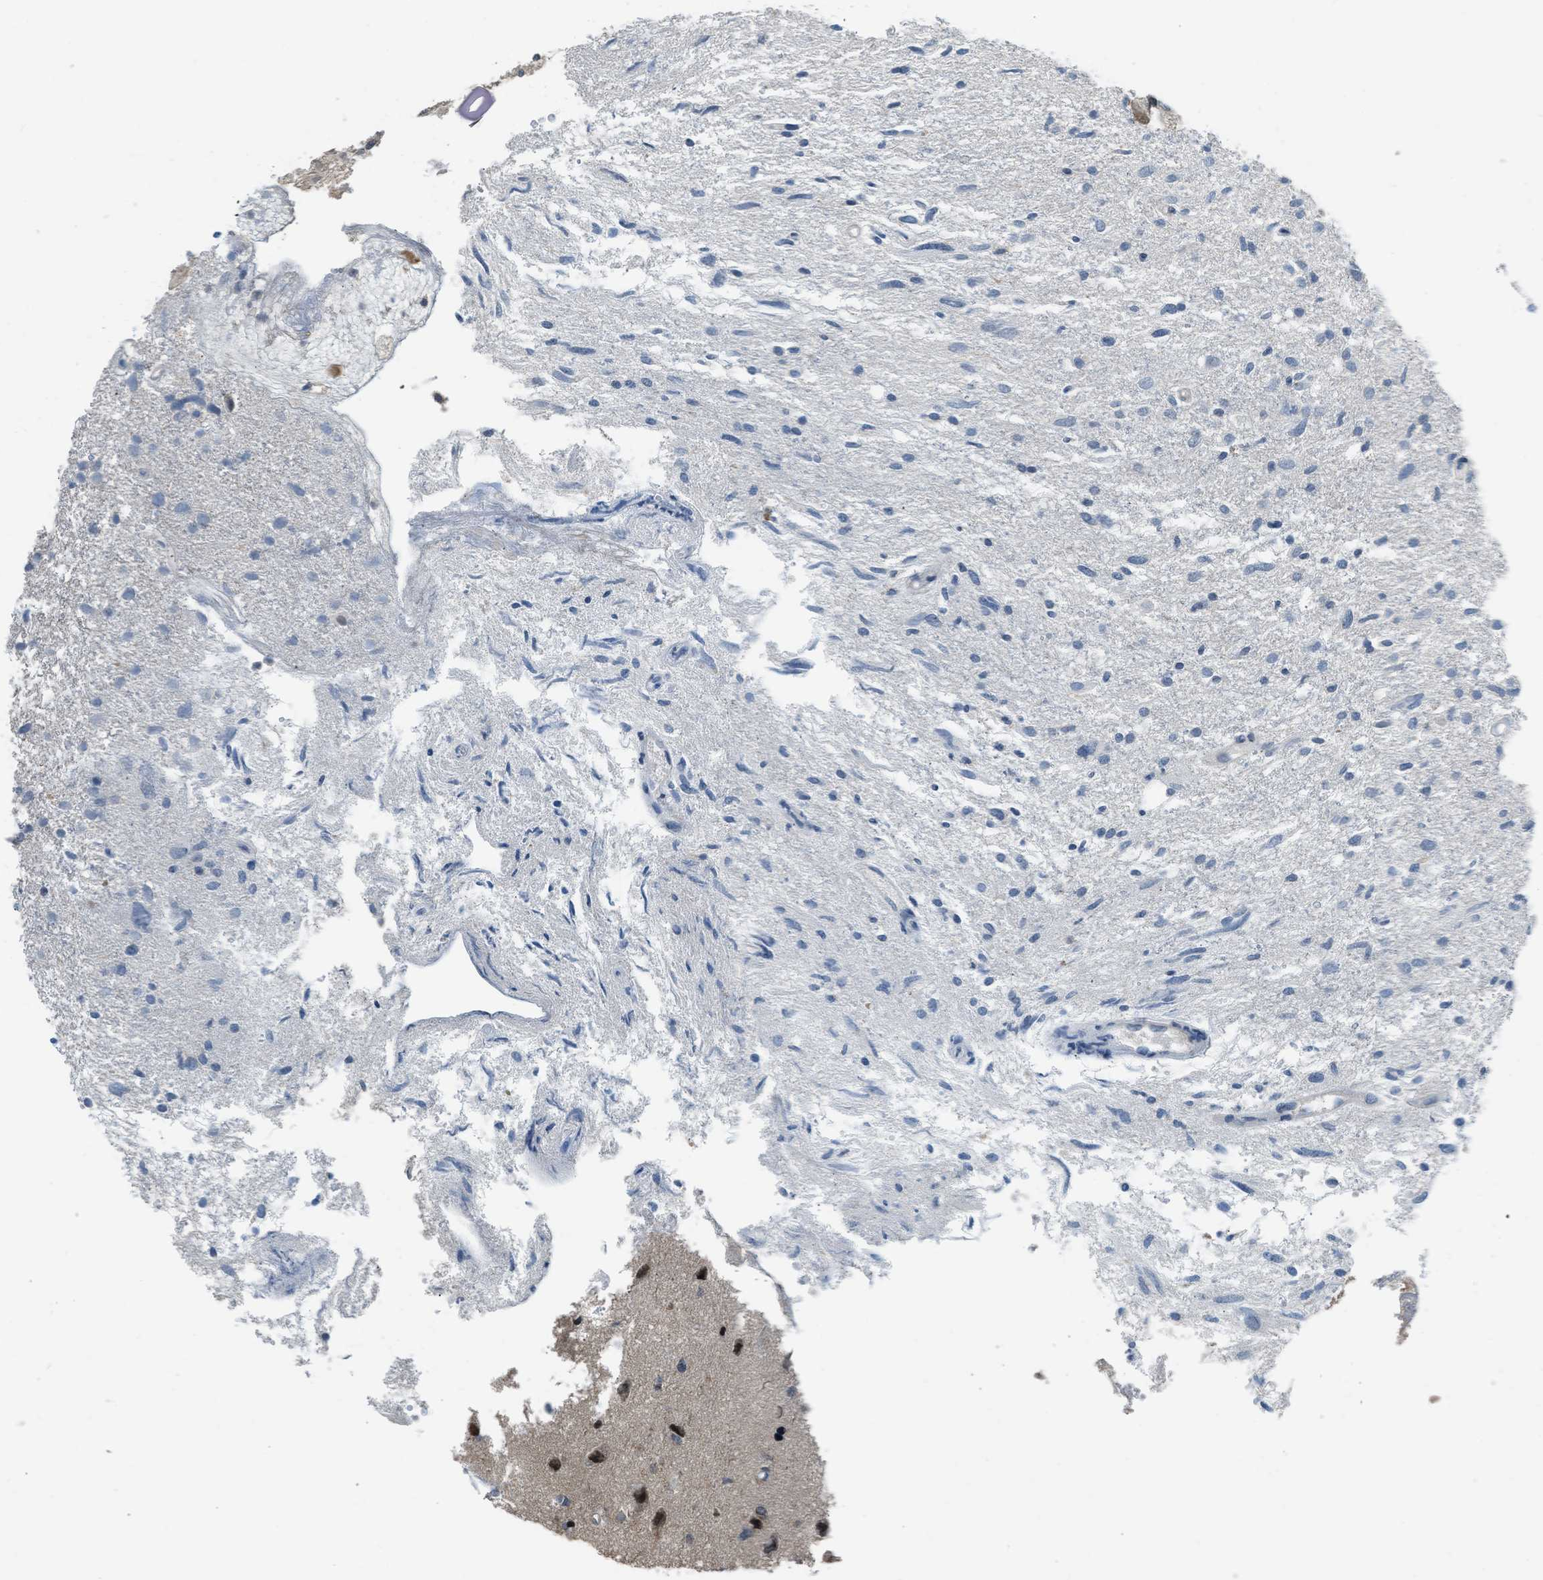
{"staining": {"intensity": "negative", "quantity": "none", "location": "none"}, "tissue": "glioma", "cell_type": "Tumor cells", "image_type": "cancer", "snomed": [{"axis": "morphology", "description": "Glioma, malignant, High grade"}, {"axis": "topography", "description": "Brain"}], "caption": "Tumor cells are negative for protein expression in human glioma. (DAB (3,3'-diaminobenzidine) immunohistochemistry with hematoxylin counter stain).", "gene": "TTBK2", "patient": {"sex": "female", "age": 59}}